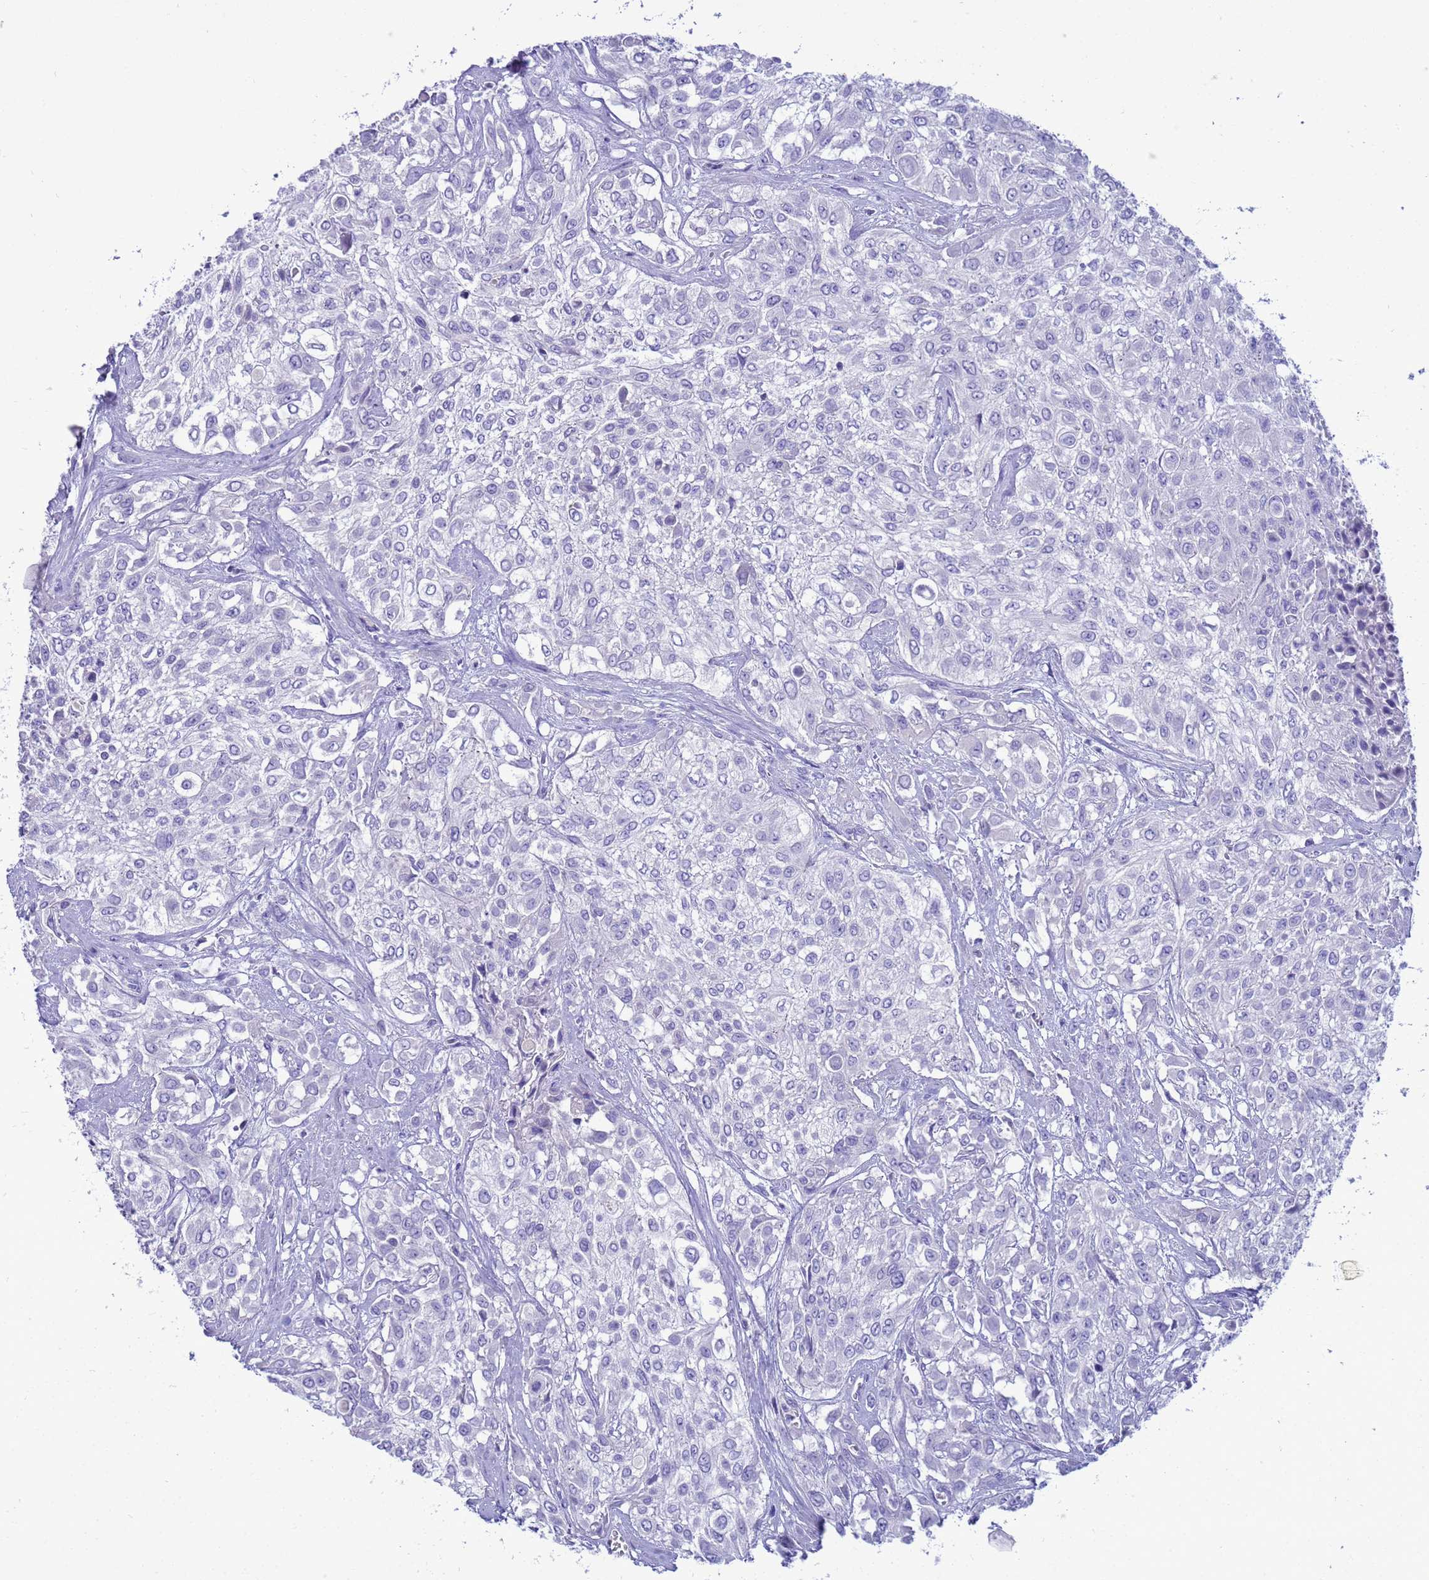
{"staining": {"intensity": "negative", "quantity": "none", "location": "none"}, "tissue": "urothelial cancer", "cell_type": "Tumor cells", "image_type": "cancer", "snomed": [{"axis": "morphology", "description": "Urothelial carcinoma, High grade"}, {"axis": "topography", "description": "Urinary bladder"}], "caption": "This is a histopathology image of IHC staining of urothelial cancer, which shows no staining in tumor cells.", "gene": "SYCN", "patient": {"sex": "male", "age": 57}}